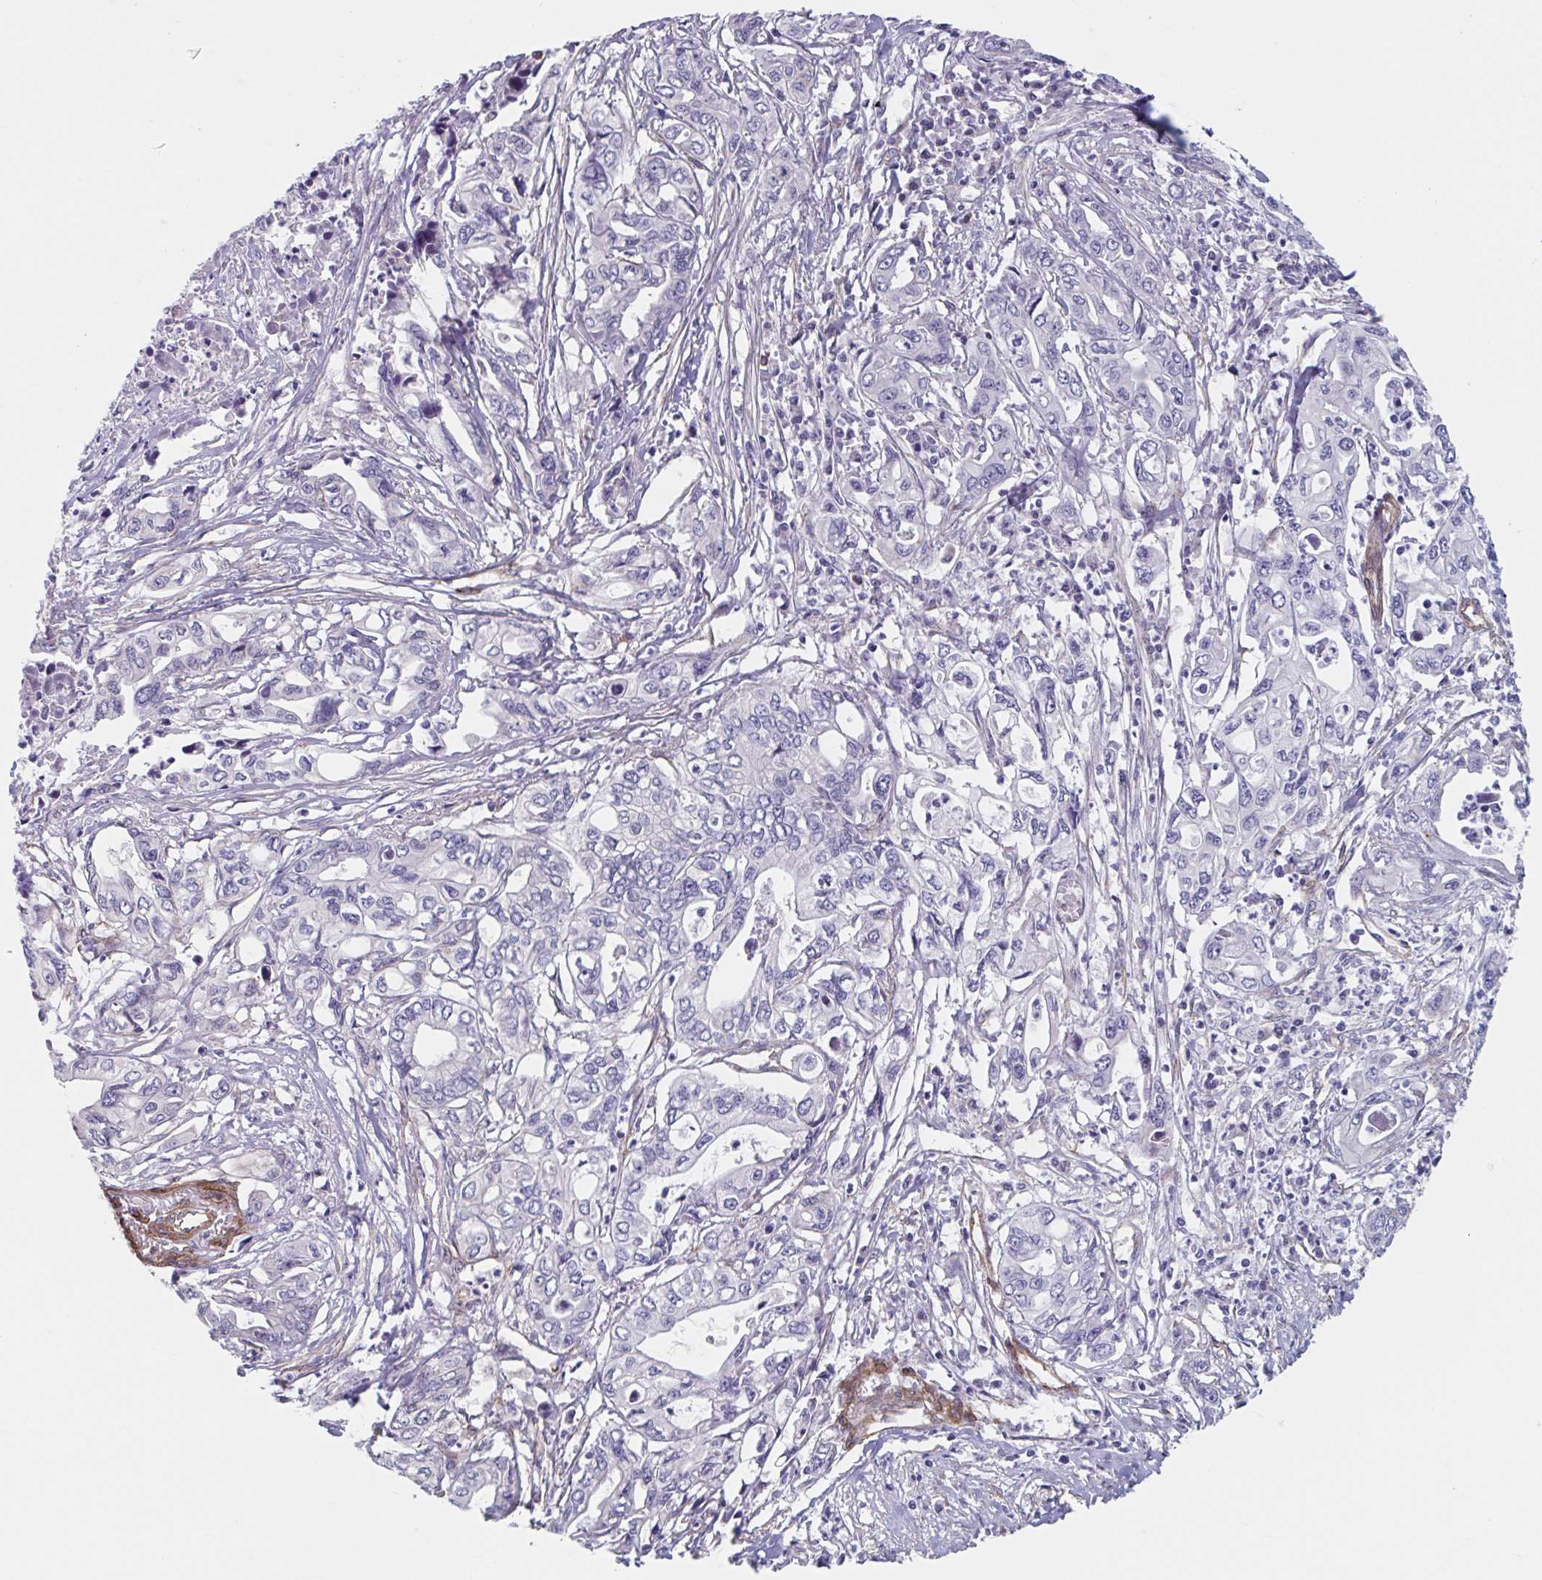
{"staining": {"intensity": "negative", "quantity": "none", "location": "none"}, "tissue": "pancreatic cancer", "cell_type": "Tumor cells", "image_type": "cancer", "snomed": [{"axis": "morphology", "description": "Adenocarcinoma, NOS"}, {"axis": "topography", "description": "Pancreas"}], "caption": "There is no significant expression in tumor cells of pancreatic adenocarcinoma.", "gene": "CITED4", "patient": {"sex": "male", "age": 68}}